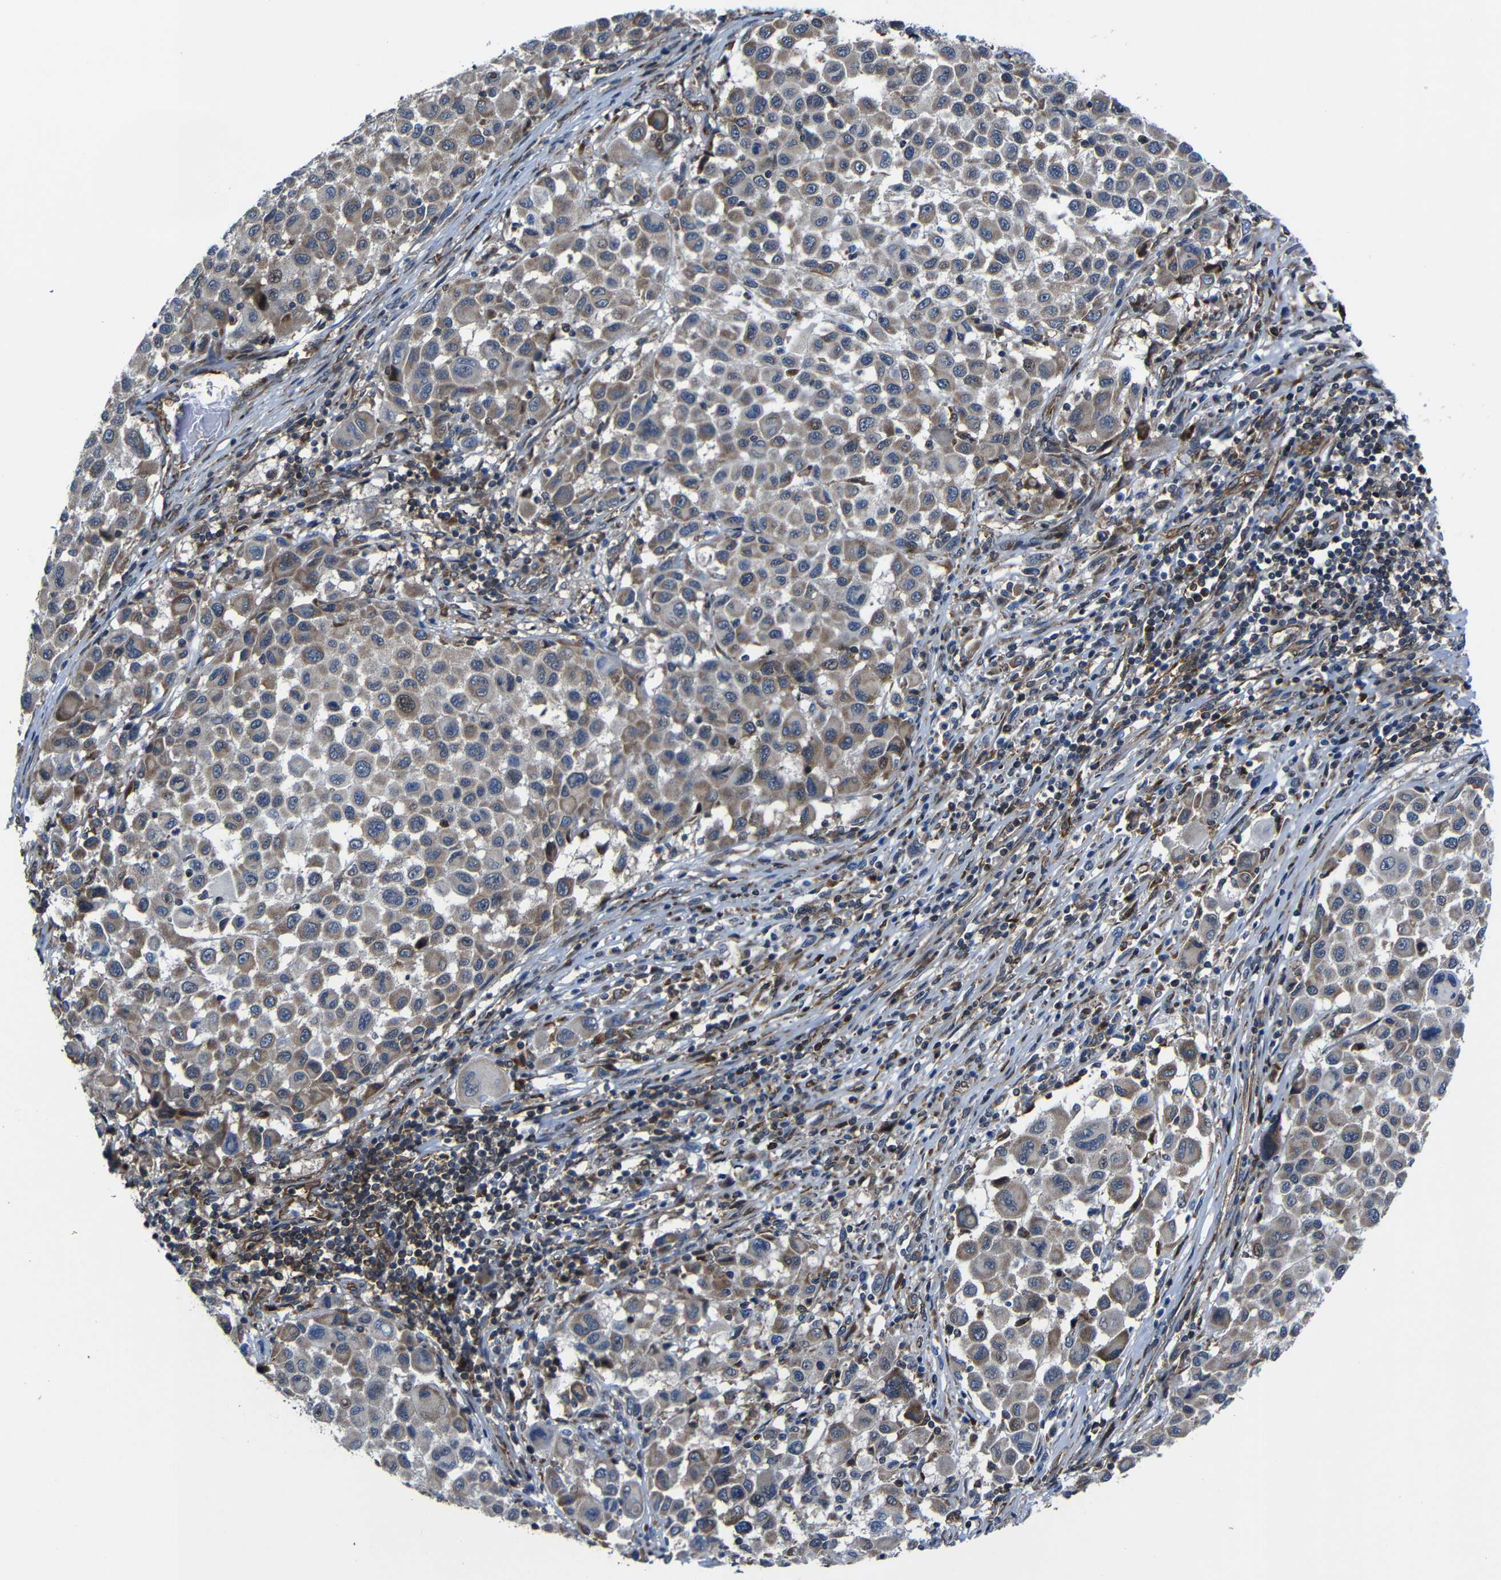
{"staining": {"intensity": "moderate", "quantity": "25%-75%", "location": "cytoplasmic/membranous"}, "tissue": "melanoma", "cell_type": "Tumor cells", "image_type": "cancer", "snomed": [{"axis": "morphology", "description": "Malignant melanoma, Metastatic site"}, {"axis": "topography", "description": "Lymph node"}], "caption": "Protein expression analysis of human melanoma reveals moderate cytoplasmic/membranous expression in approximately 25%-75% of tumor cells.", "gene": "KIAA0513", "patient": {"sex": "male", "age": 61}}